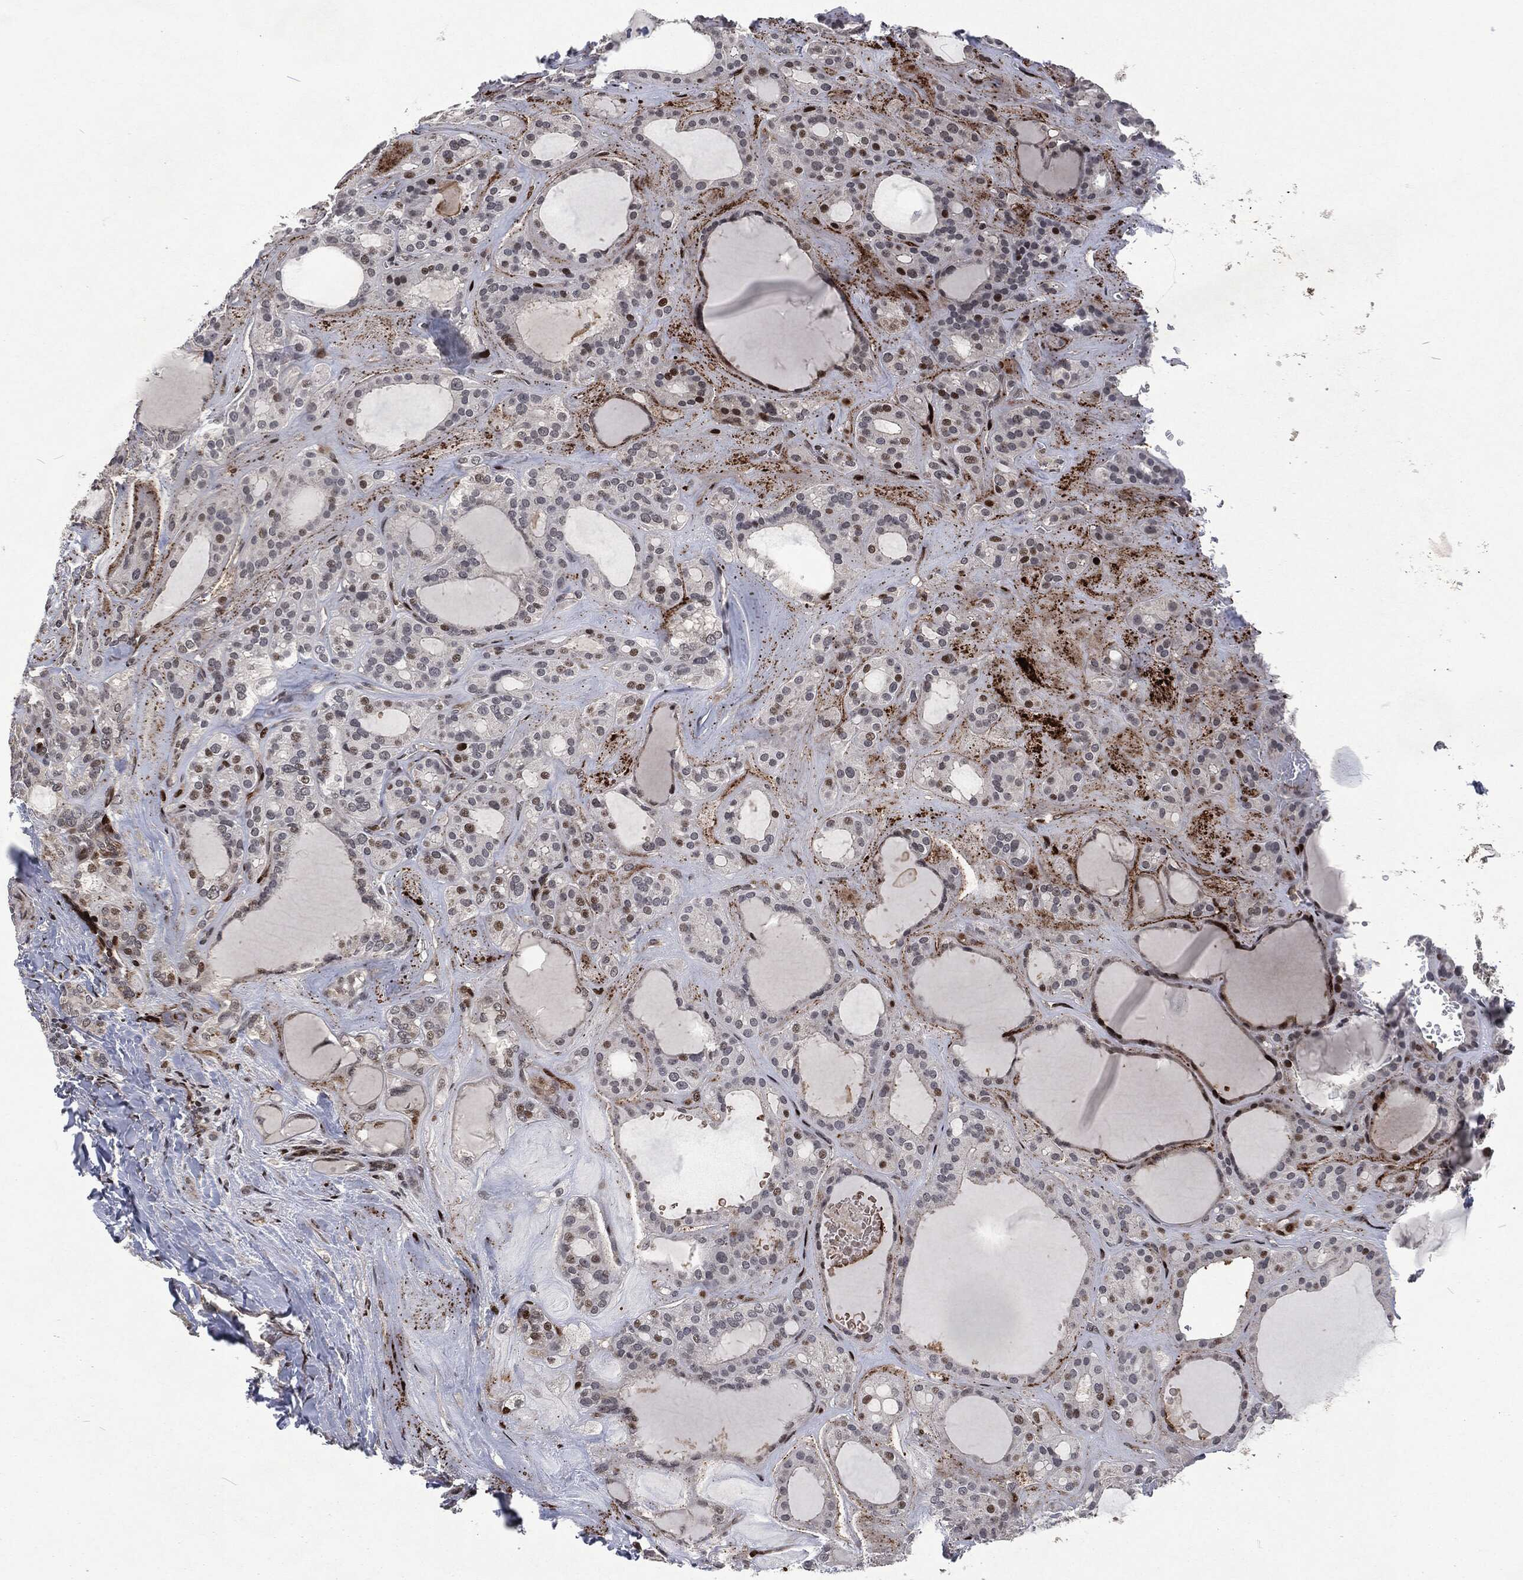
{"staining": {"intensity": "strong", "quantity": "<25%", "location": "cytoplasmic/membranous"}, "tissue": "thyroid cancer", "cell_type": "Tumor cells", "image_type": "cancer", "snomed": [{"axis": "morphology", "description": "Normal tissue, NOS"}, {"axis": "morphology", "description": "Papillary adenocarcinoma, NOS"}, {"axis": "topography", "description": "Thyroid gland"}], "caption": "Protein expression analysis of papillary adenocarcinoma (thyroid) demonstrates strong cytoplasmic/membranous staining in about <25% of tumor cells.", "gene": "EGFR", "patient": {"sex": "female", "age": 66}}